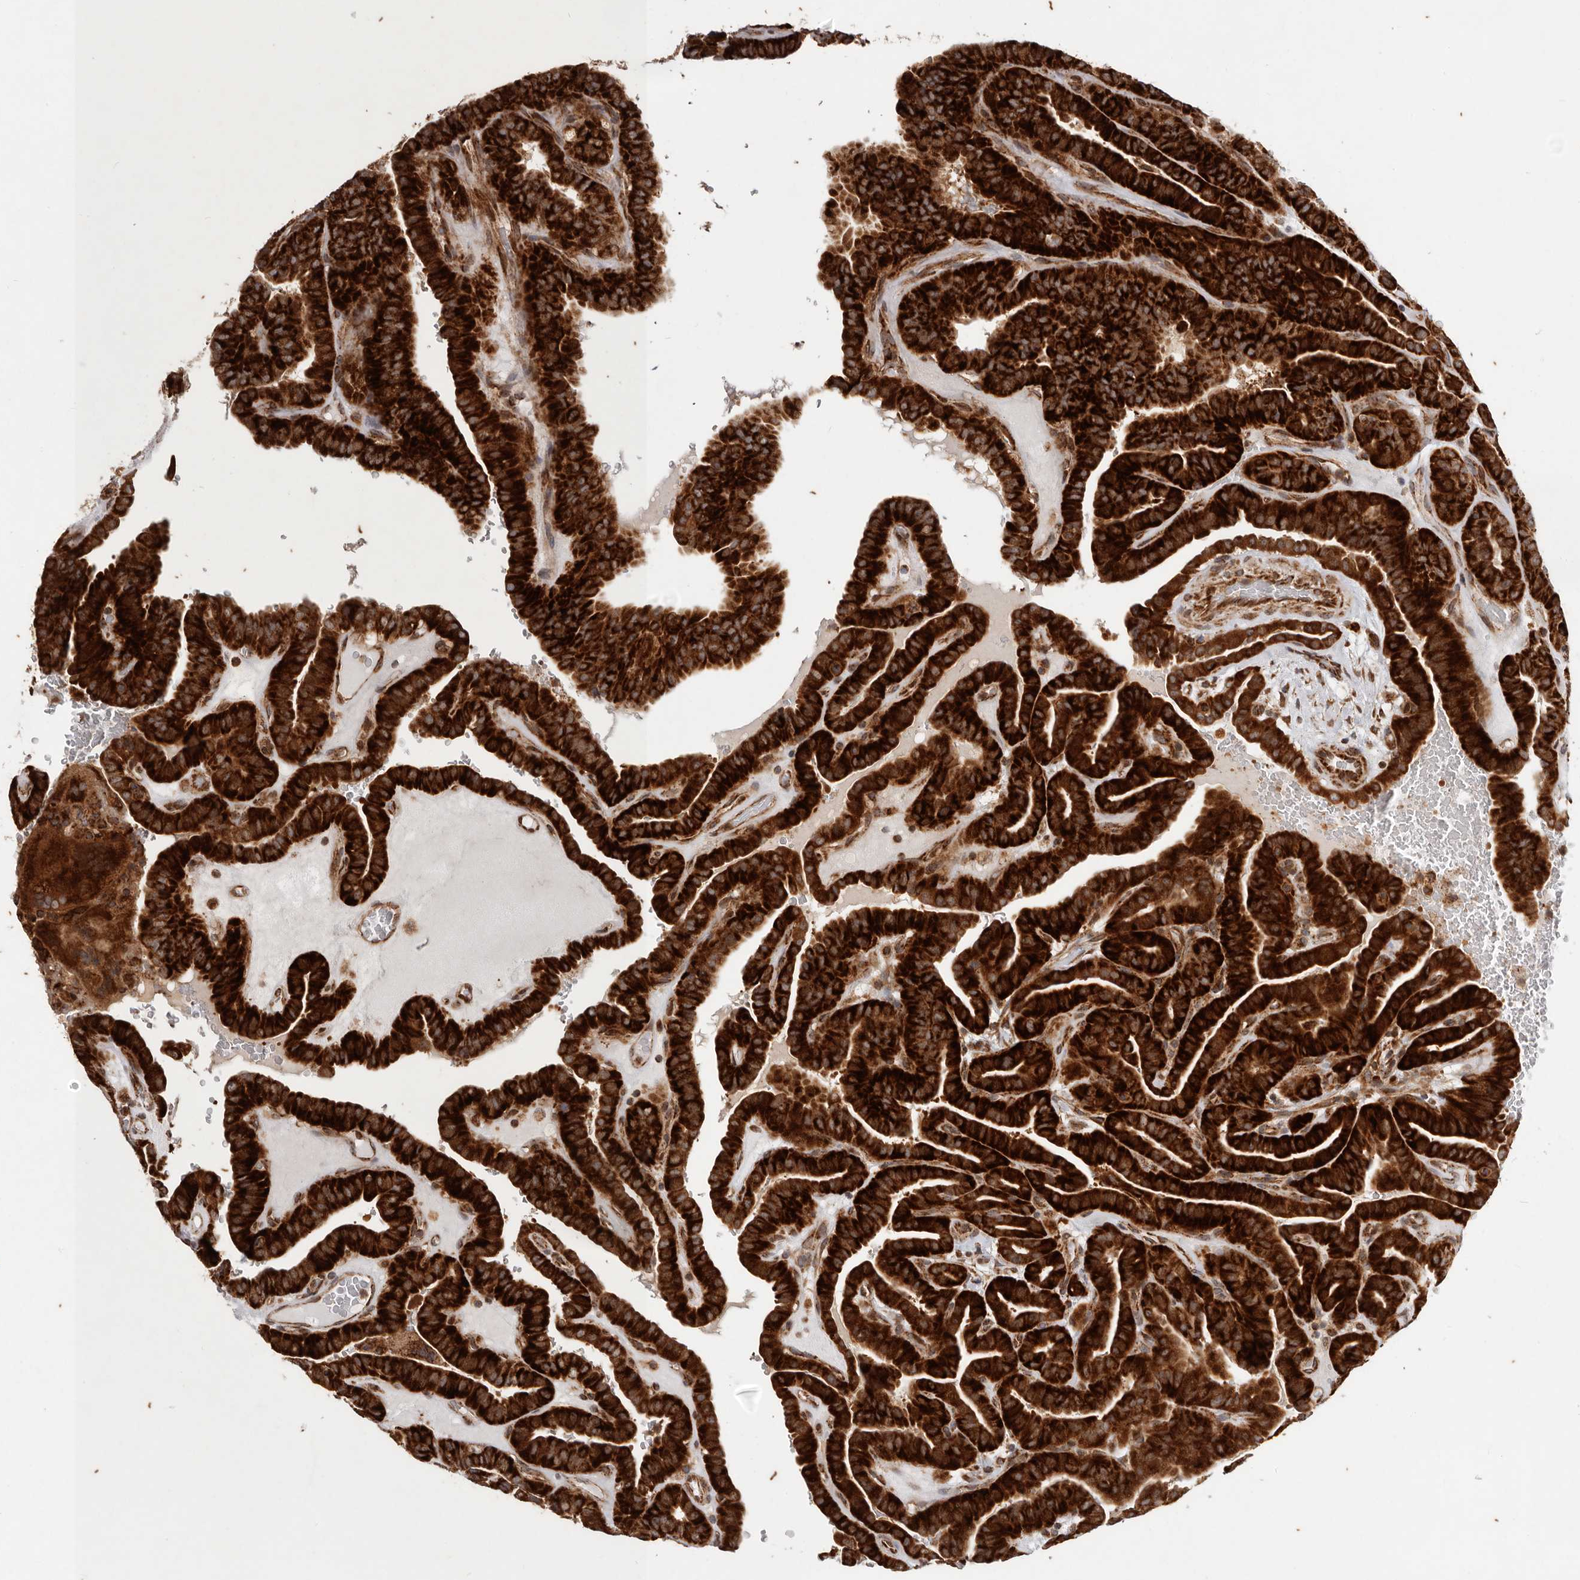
{"staining": {"intensity": "strong", "quantity": ">75%", "location": "cytoplasmic/membranous"}, "tissue": "thyroid cancer", "cell_type": "Tumor cells", "image_type": "cancer", "snomed": [{"axis": "morphology", "description": "Papillary adenocarcinoma, NOS"}, {"axis": "topography", "description": "Thyroid gland"}], "caption": "Immunohistochemical staining of human thyroid cancer (papillary adenocarcinoma) displays high levels of strong cytoplasmic/membranous protein staining in about >75% of tumor cells.", "gene": "MRPS10", "patient": {"sex": "male", "age": 77}}